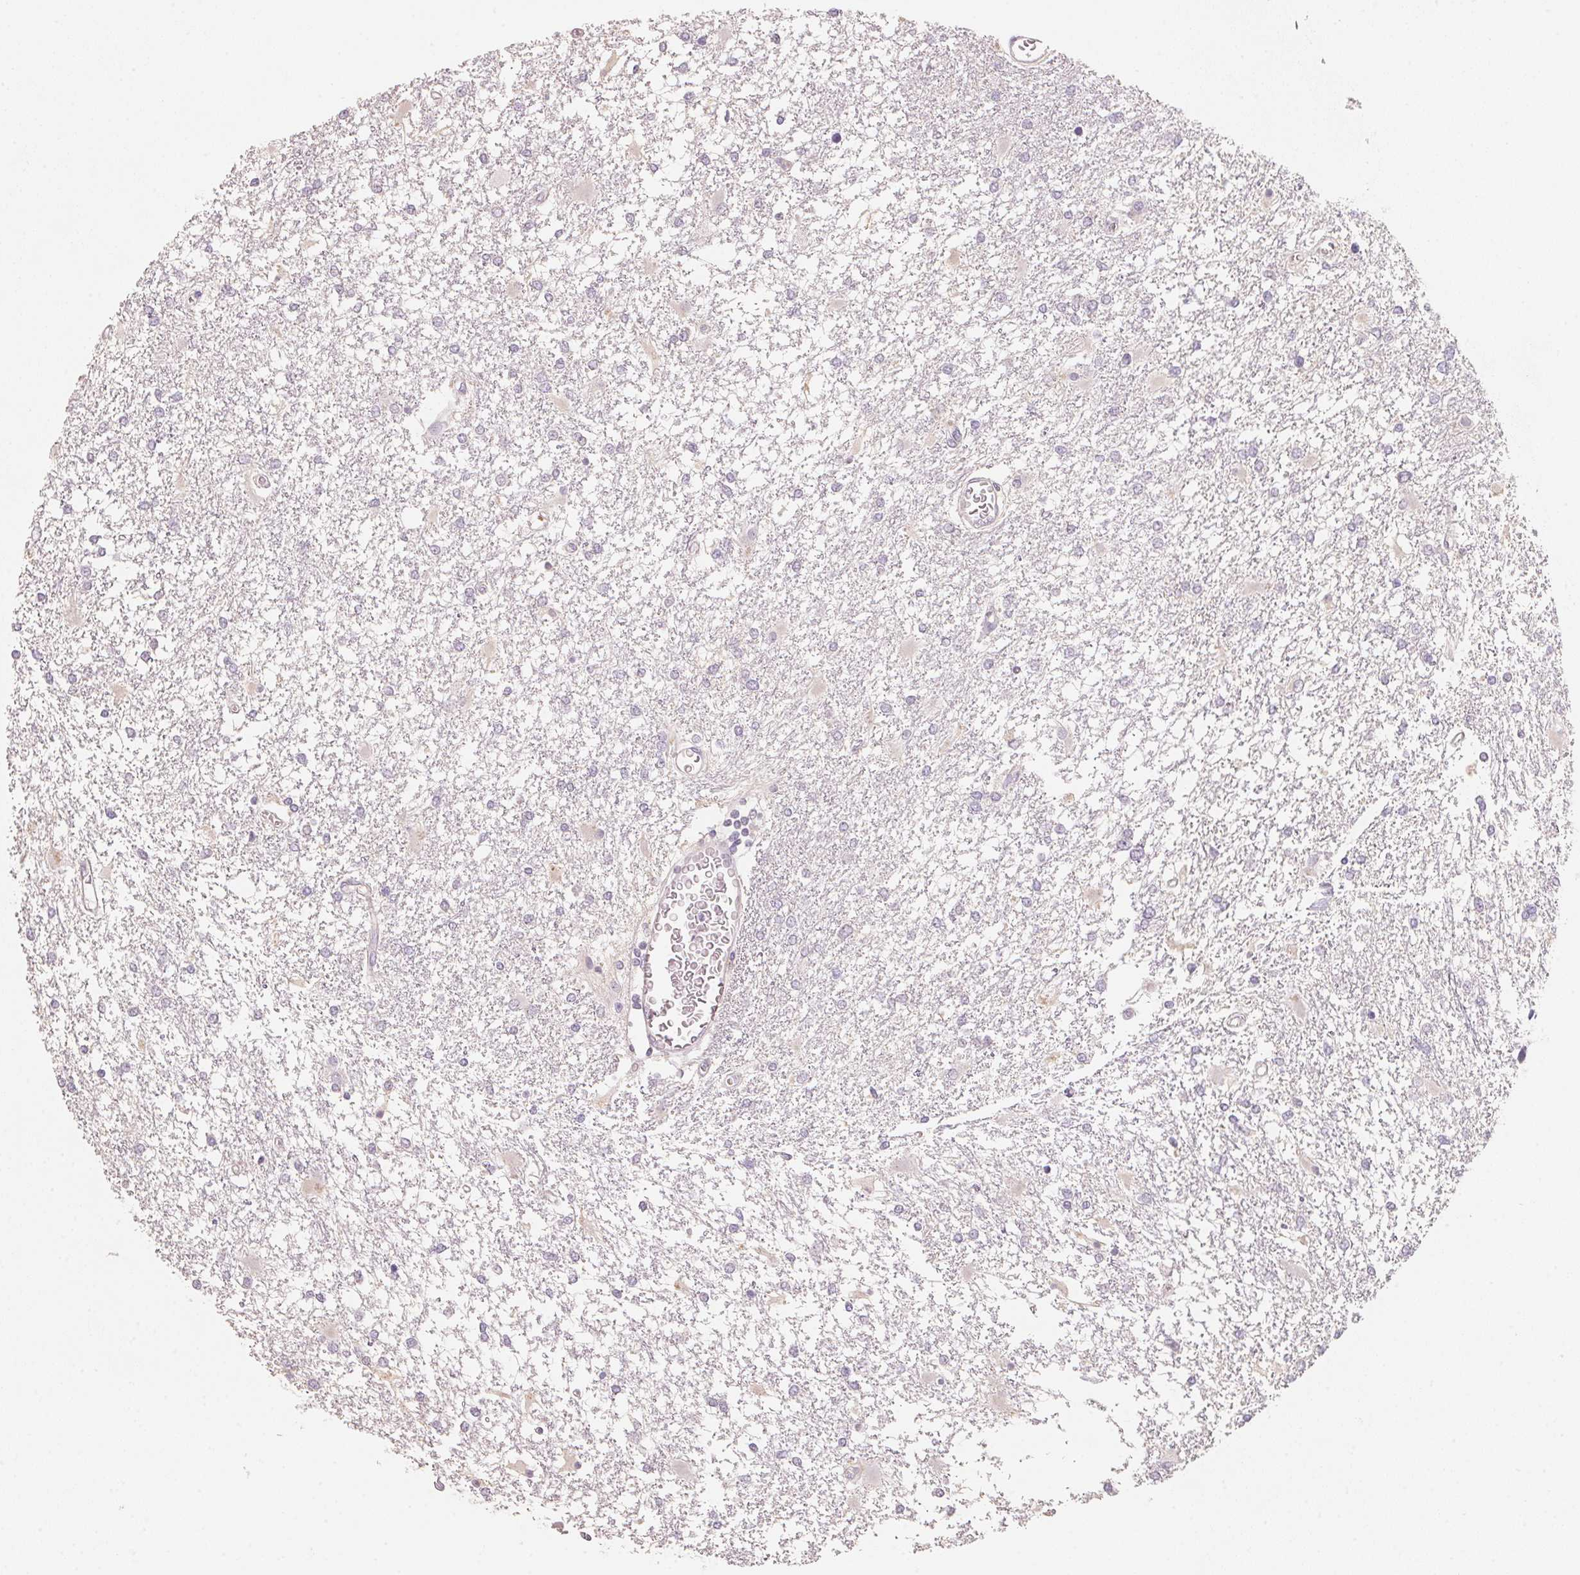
{"staining": {"intensity": "negative", "quantity": "none", "location": "none"}, "tissue": "glioma", "cell_type": "Tumor cells", "image_type": "cancer", "snomed": [{"axis": "morphology", "description": "Glioma, malignant, High grade"}, {"axis": "topography", "description": "Cerebral cortex"}], "caption": "Immunohistochemistry photomicrograph of neoplastic tissue: glioma stained with DAB (3,3'-diaminobenzidine) demonstrates no significant protein positivity in tumor cells. (Stains: DAB (3,3'-diaminobenzidine) immunohistochemistry (IHC) with hematoxylin counter stain, Microscopy: brightfield microscopy at high magnification).", "gene": "TREH", "patient": {"sex": "male", "age": 79}}